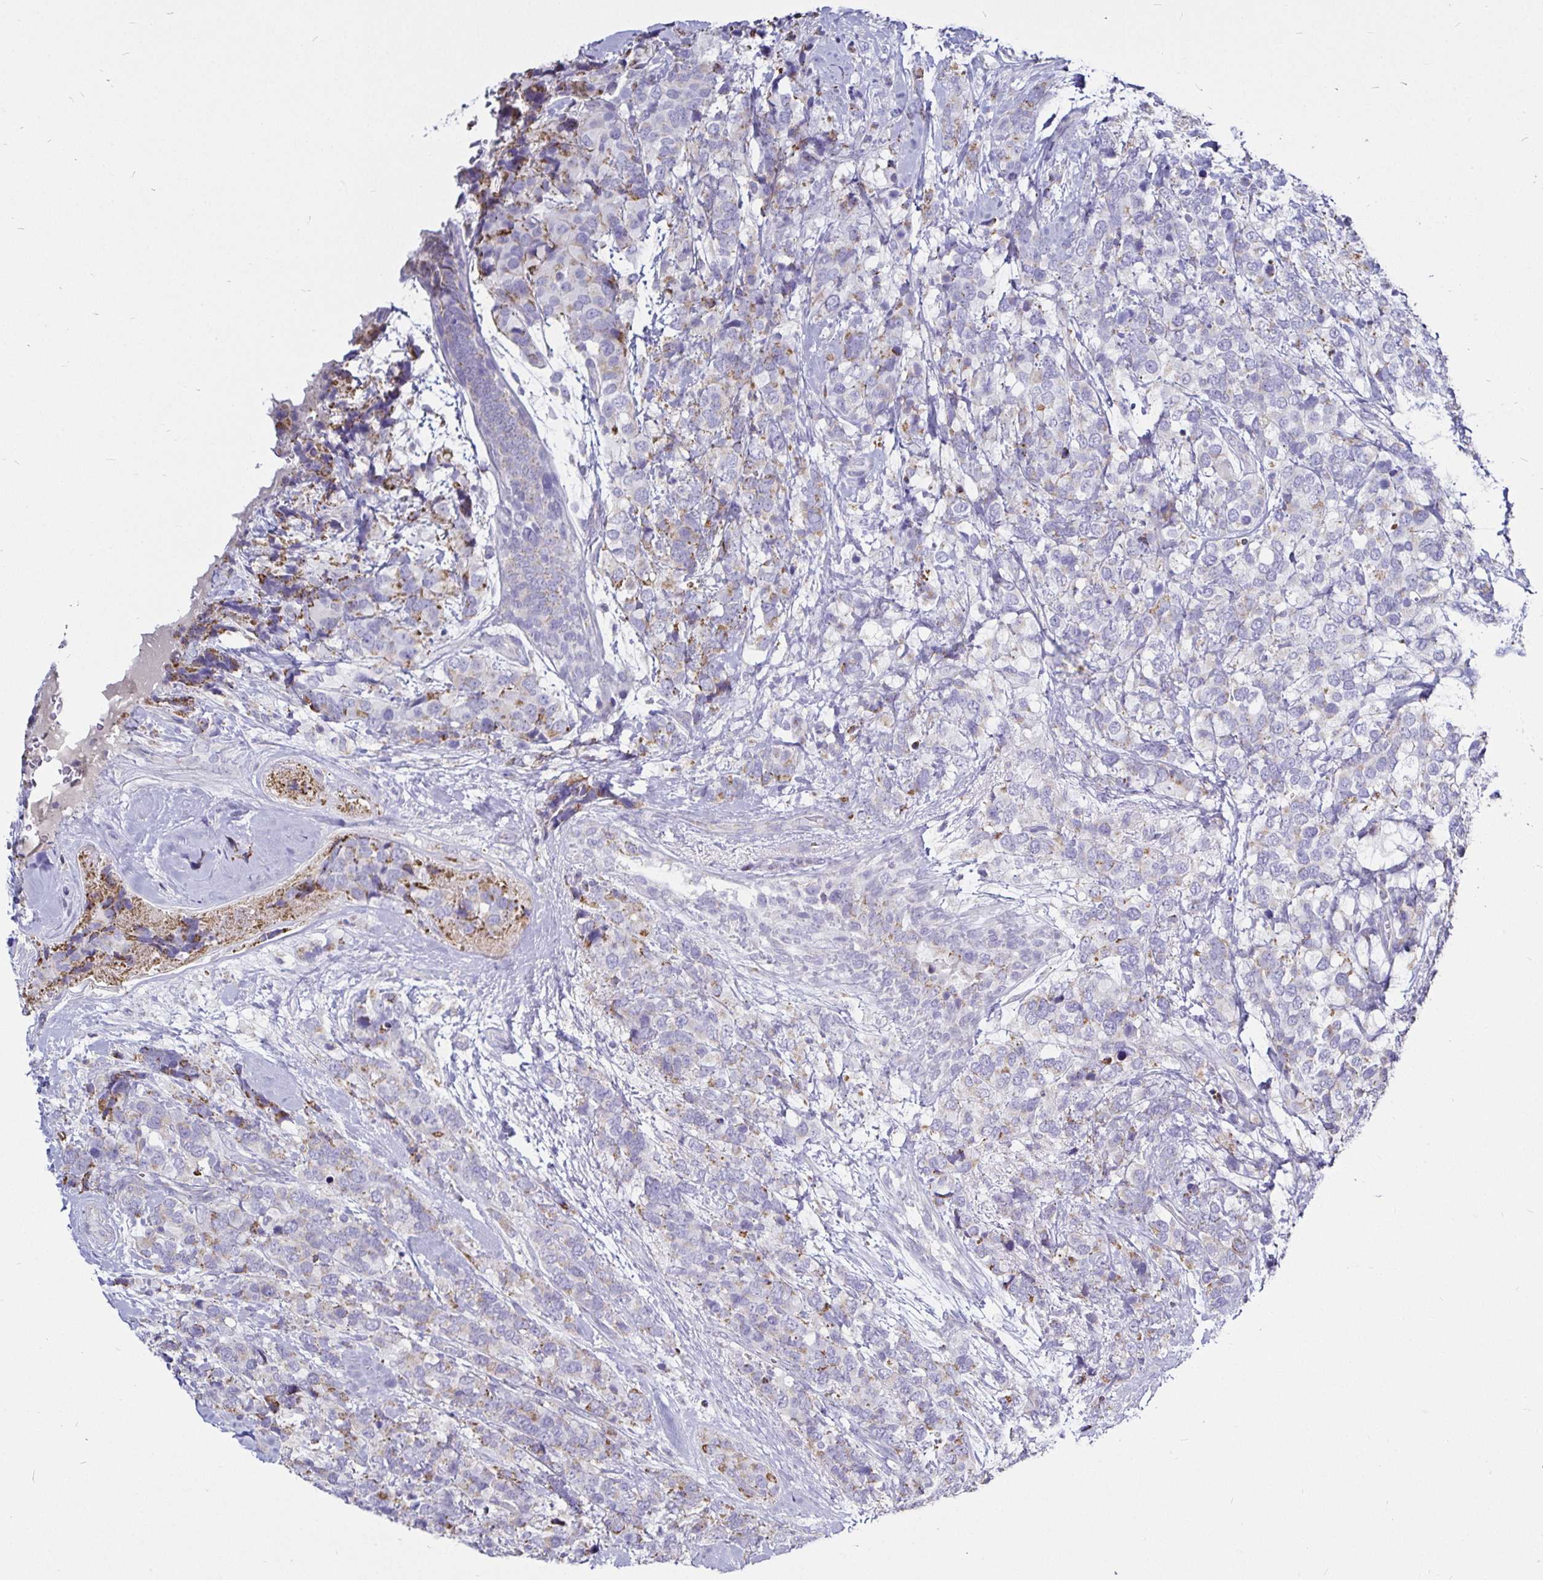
{"staining": {"intensity": "weak", "quantity": "<25%", "location": "cytoplasmic/membranous"}, "tissue": "breast cancer", "cell_type": "Tumor cells", "image_type": "cancer", "snomed": [{"axis": "morphology", "description": "Lobular carcinoma"}, {"axis": "topography", "description": "Breast"}], "caption": "Tumor cells show no significant staining in breast lobular carcinoma.", "gene": "PGAM2", "patient": {"sex": "female", "age": 59}}